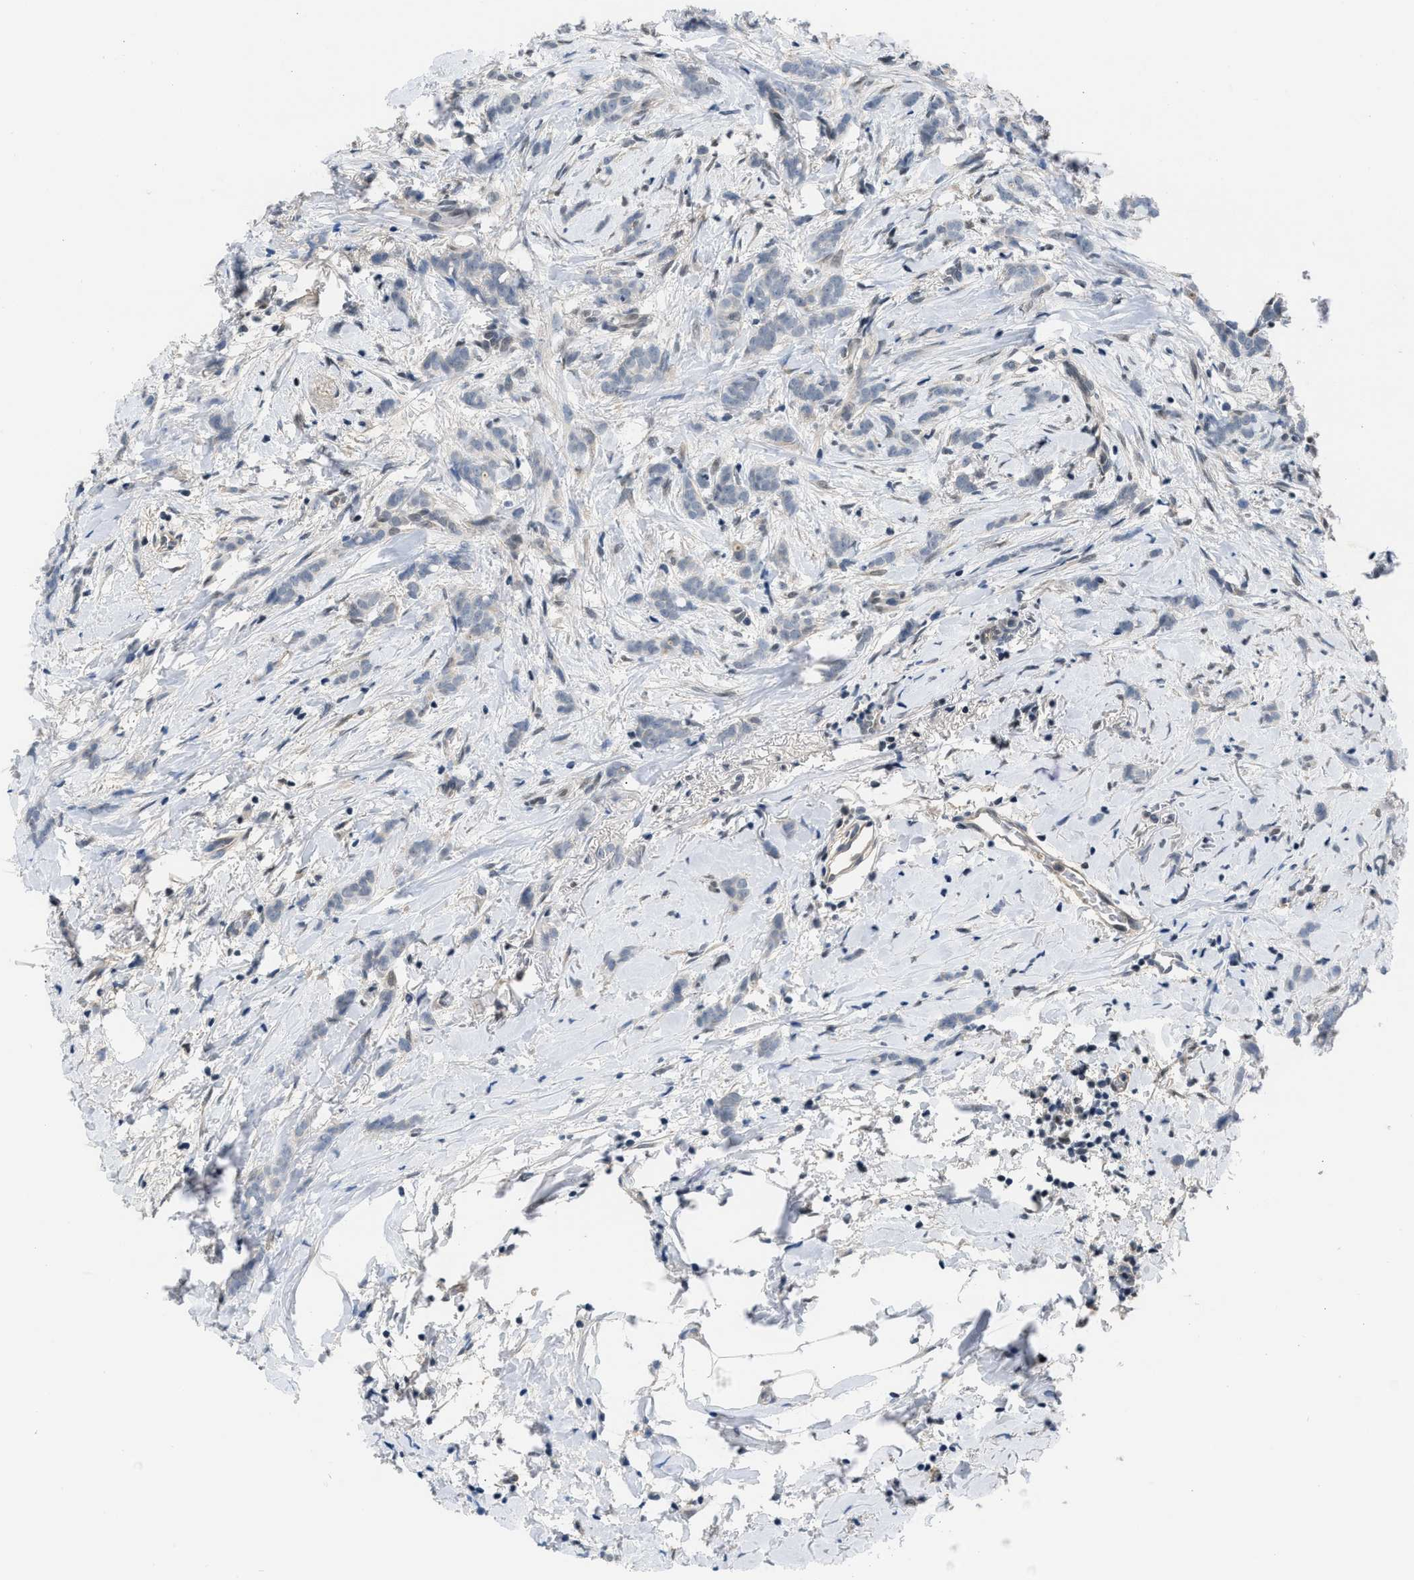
{"staining": {"intensity": "weak", "quantity": "<25%", "location": "nuclear"}, "tissue": "breast cancer", "cell_type": "Tumor cells", "image_type": "cancer", "snomed": [{"axis": "morphology", "description": "Lobular carcinoma, in situ"}, {"axis": "morphology", "description": "Lobular carcinoma"}, {"axis": "topography", "description": "Breast"}], "caption": "High power microscopy image of an IHC micrograph of breast cancer, revealing no significant expression in tumor cells.", "gene": "TERF2IP", "patient": {"sex": "female", "age": 41}}